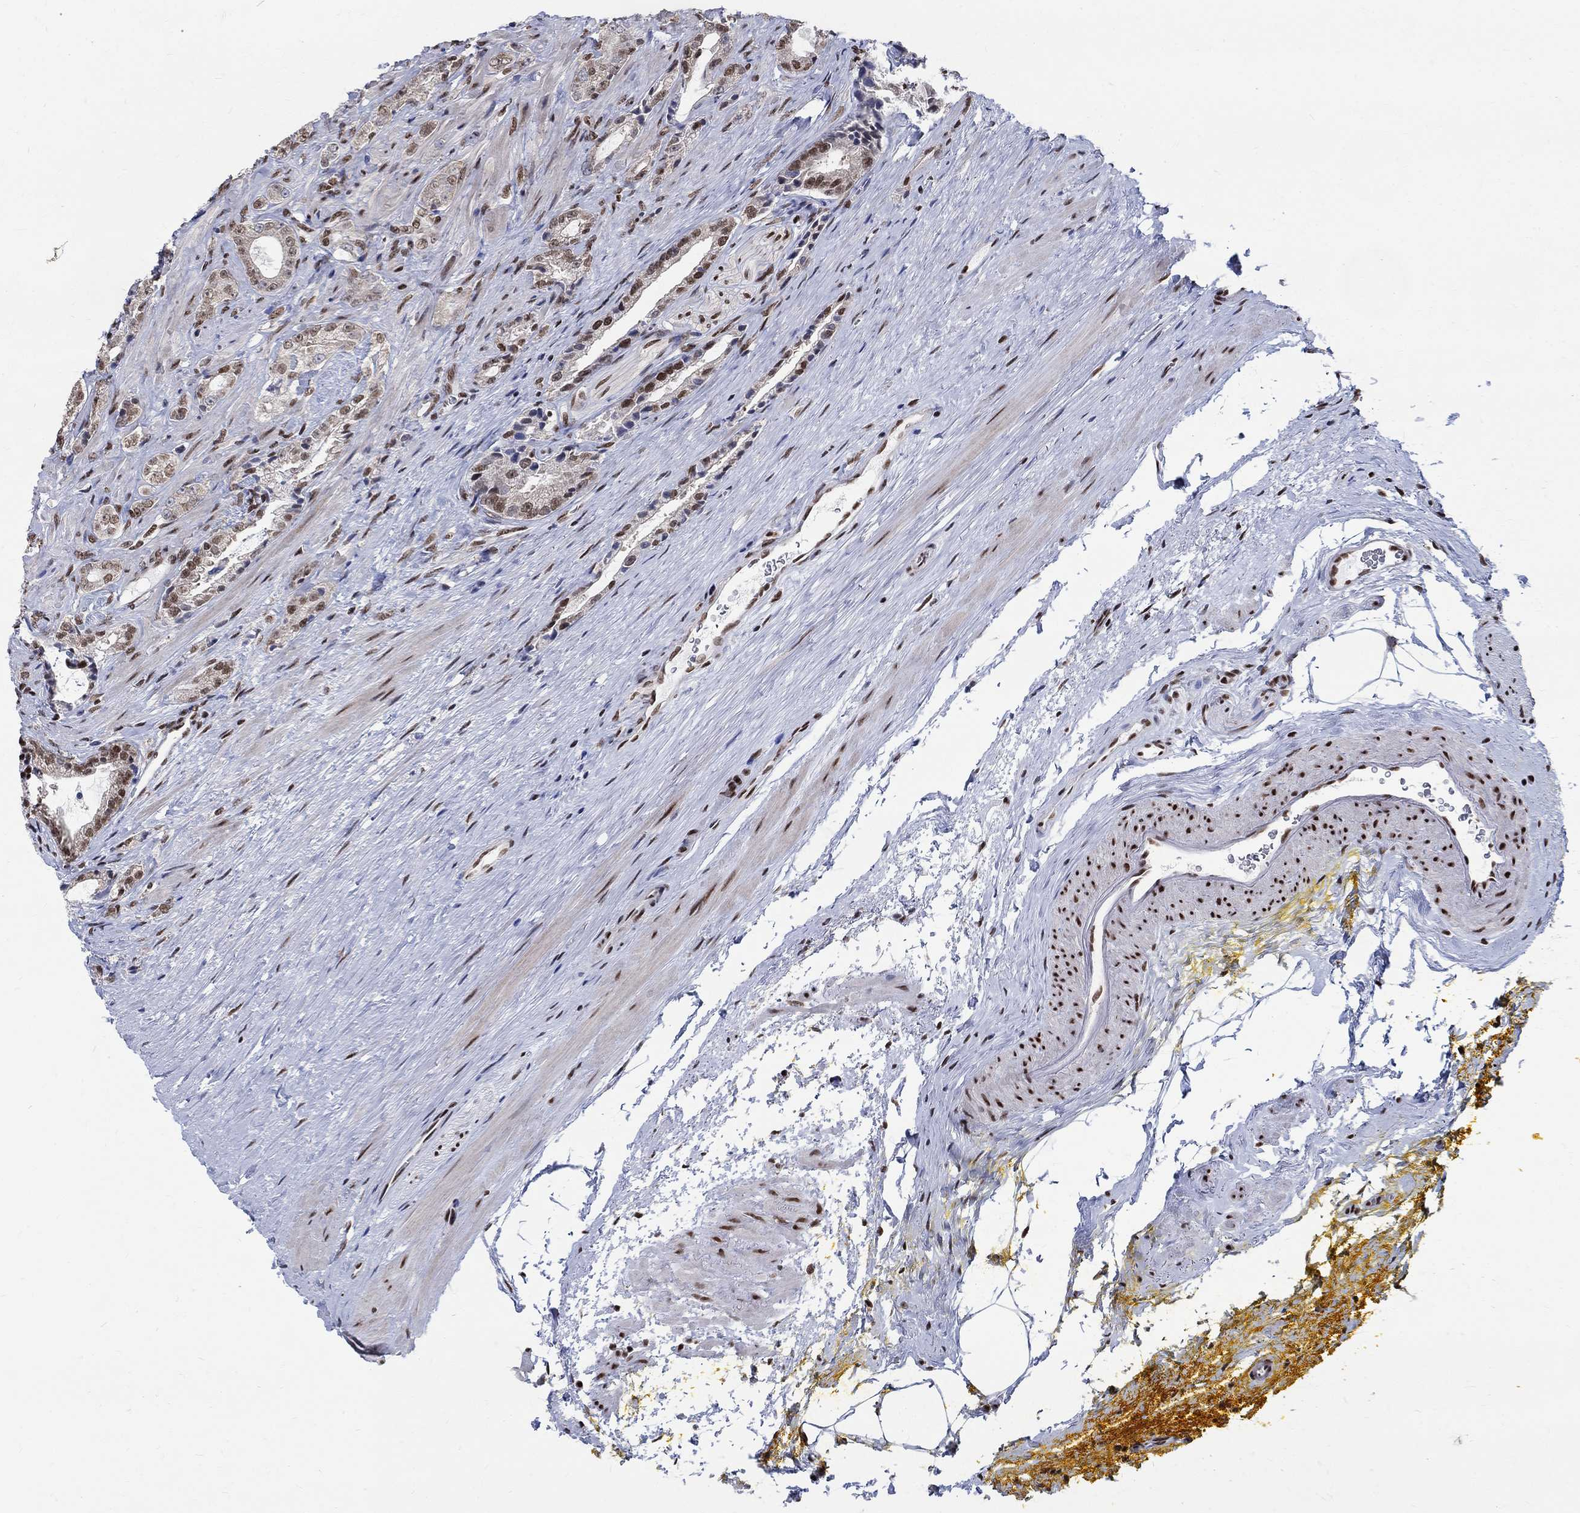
{"staining": {"intensity": "strong", "quantity": "<25%", "location": "nuclear"}, "tissue": "prostate cancer", "cell_type": "Tumor cells", "image_type": "cancer", "snomed": [{"axis": "morphology", "description": "Adenocarcinoma, NOS"}, {"axis": "topography", "description": "Prostate"}], "caption": "Tumor cells demonstrate strong nuclear staining in about <25% of cells in prostate adenocarcinoma.", "gene": "FBXO16", "patient": {"sex": "male", "age": 67}}